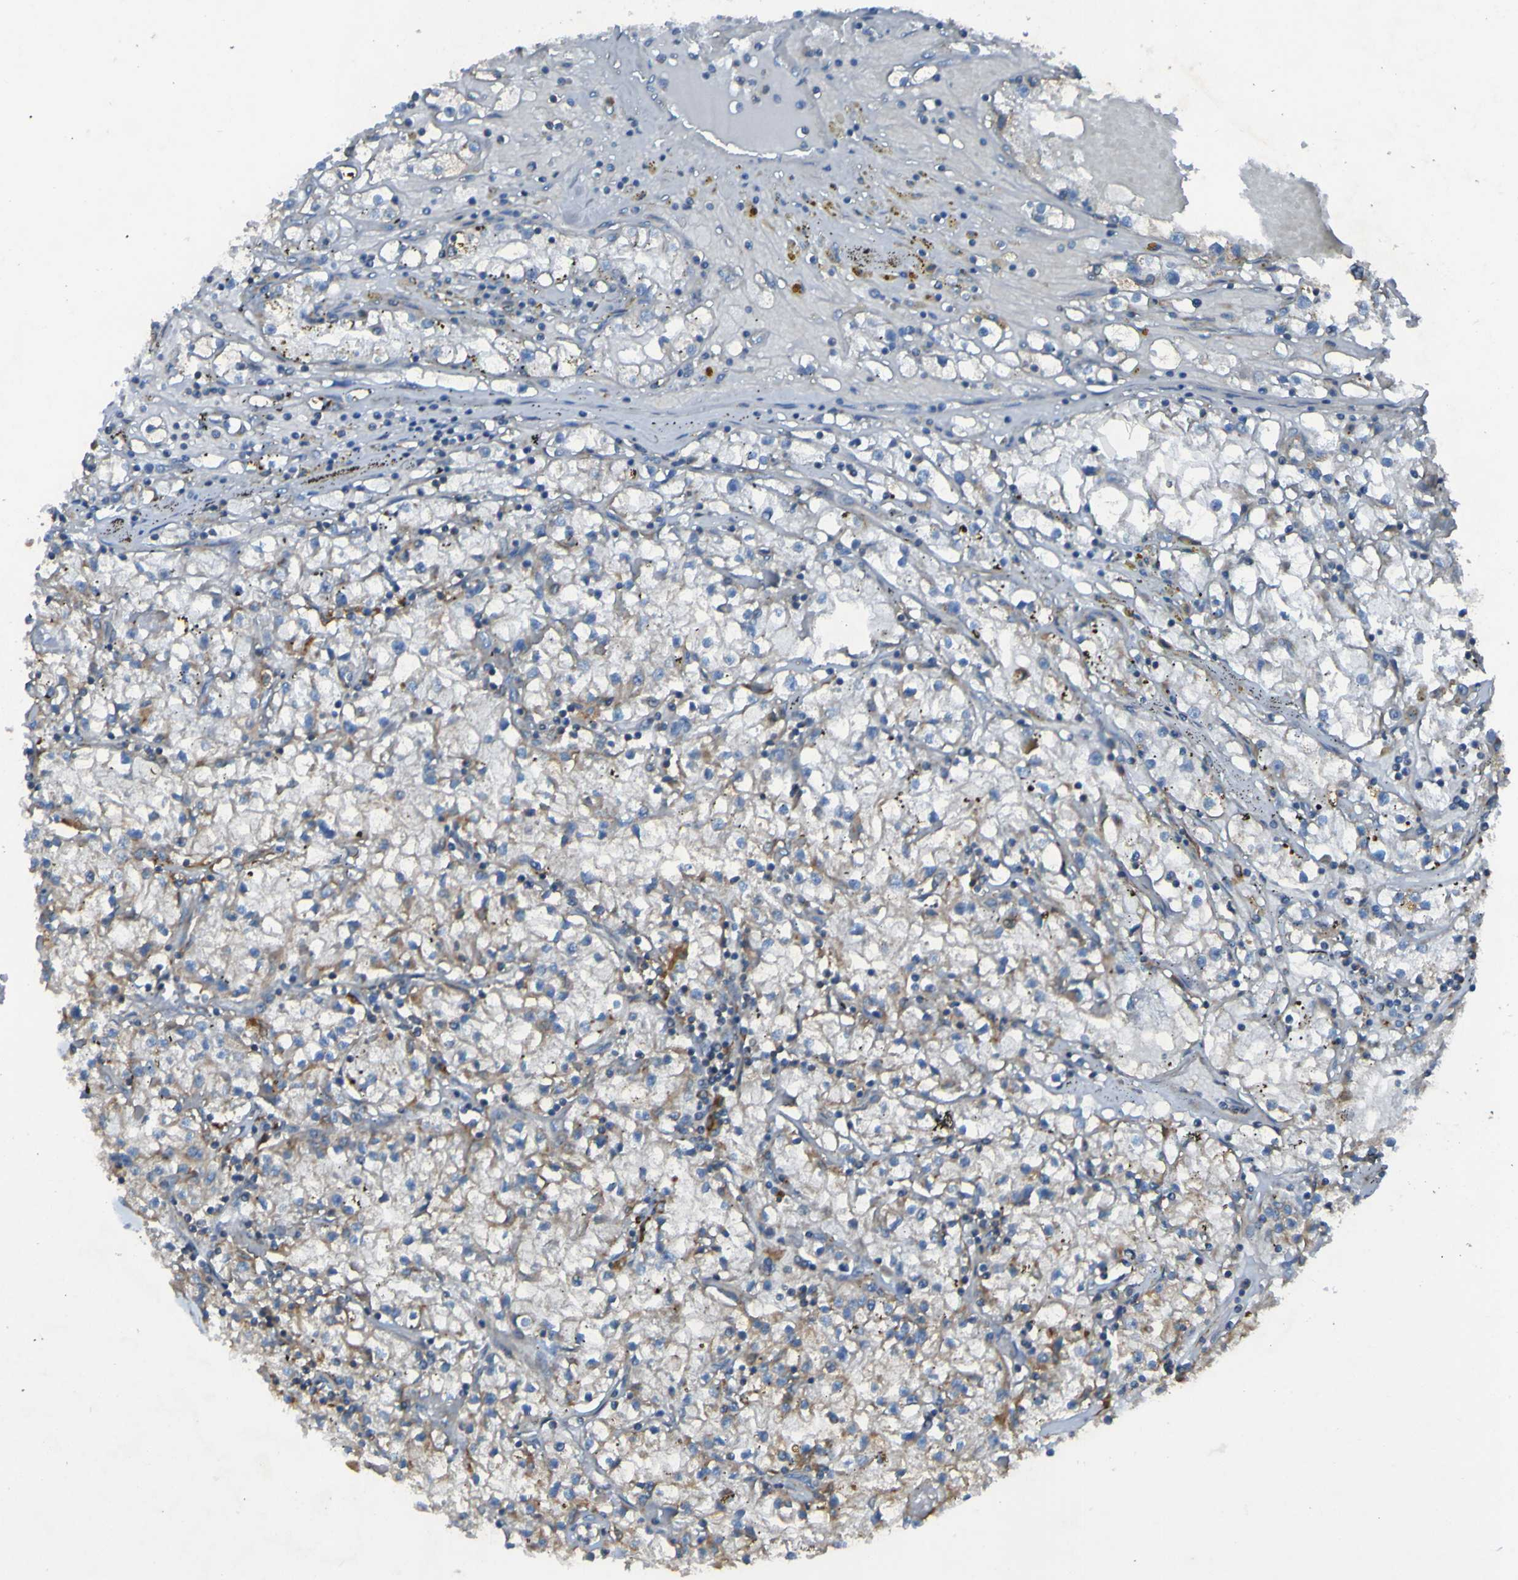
{"staining": {"intensity": "weak", "quantity": "25%-75%", "location": "cytoplasmic/membranous"}, "tissue": "renal cancer", "cell_type": "Tumor cells", "image_type": "cancer", "snomed": [{"axis": "morphology", "description": "Adenocarcinoma, NOS"}, {"axis": "topography", "description": "Kidney"}], "caption": "This is a micrograph of immunohistochemistry staining of renal adenocarcinoma, which shows weak staining in the cytoplasmic/membranous of tumor cells.", "gene": "RAB5B", "patient": {"sex": "male", "age": 56}}